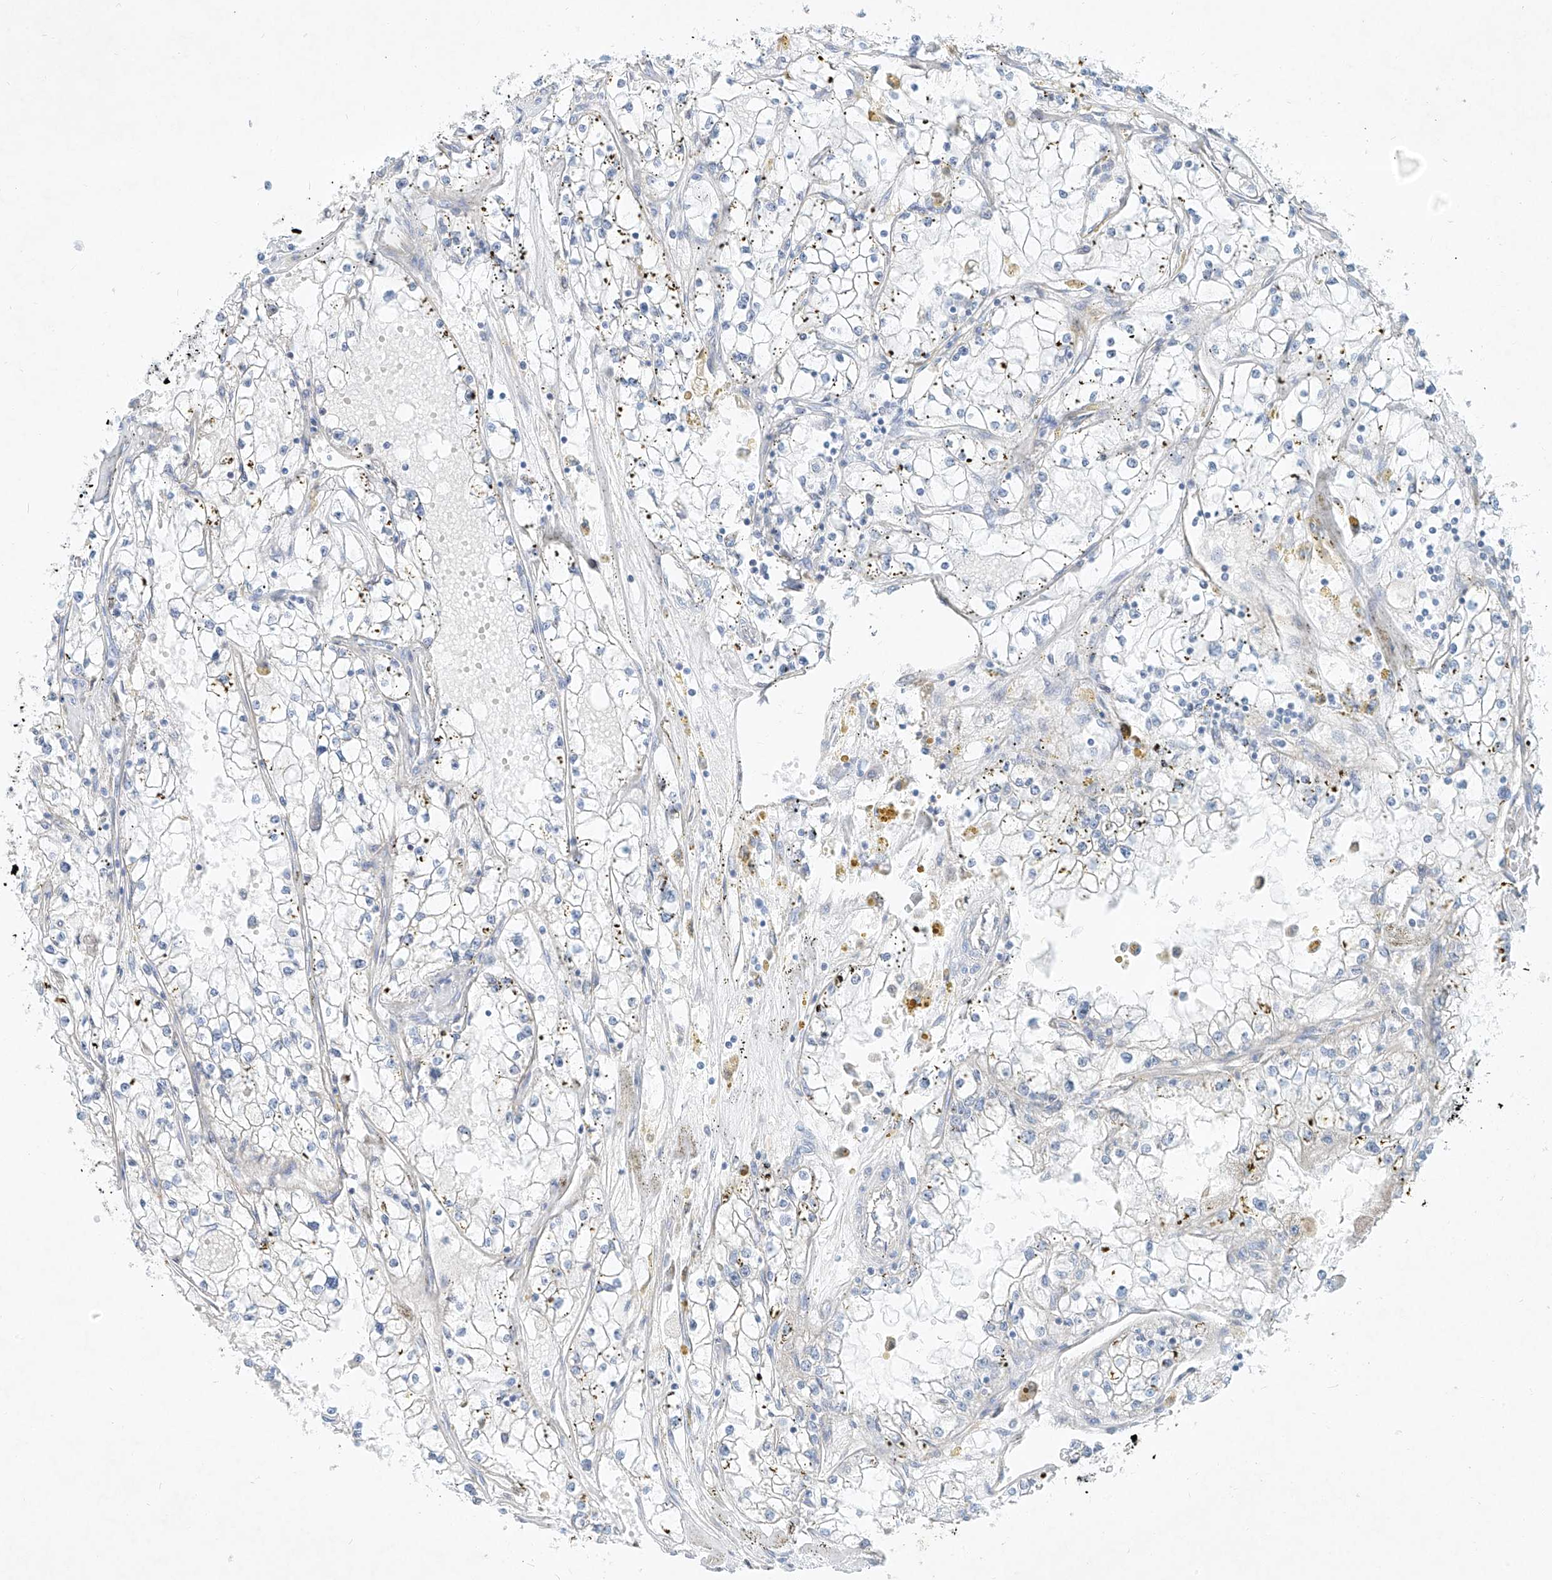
{"staining": {"intensity": "negative", "quantity": "none", "location": "none"}, "tissue": "renal cancer", "cell_type": "Tumor cells", "image_type": "cancer", "snomed": [{"axis": "morphology", "description": "Adenocarcinoma, NOS"}, {"axis": "topography", "description": "Kidney"}], "caption": "Renal cancer (adenocarcinoma) was stained to show a protein in brown. There is no significant positivity in tumor cells. (Brightfield microscopy of DAB immunohistochemistry (IHC) at high magnification).", "gene": "AJM1", "patient": {"sex": "male", "age": 56}}